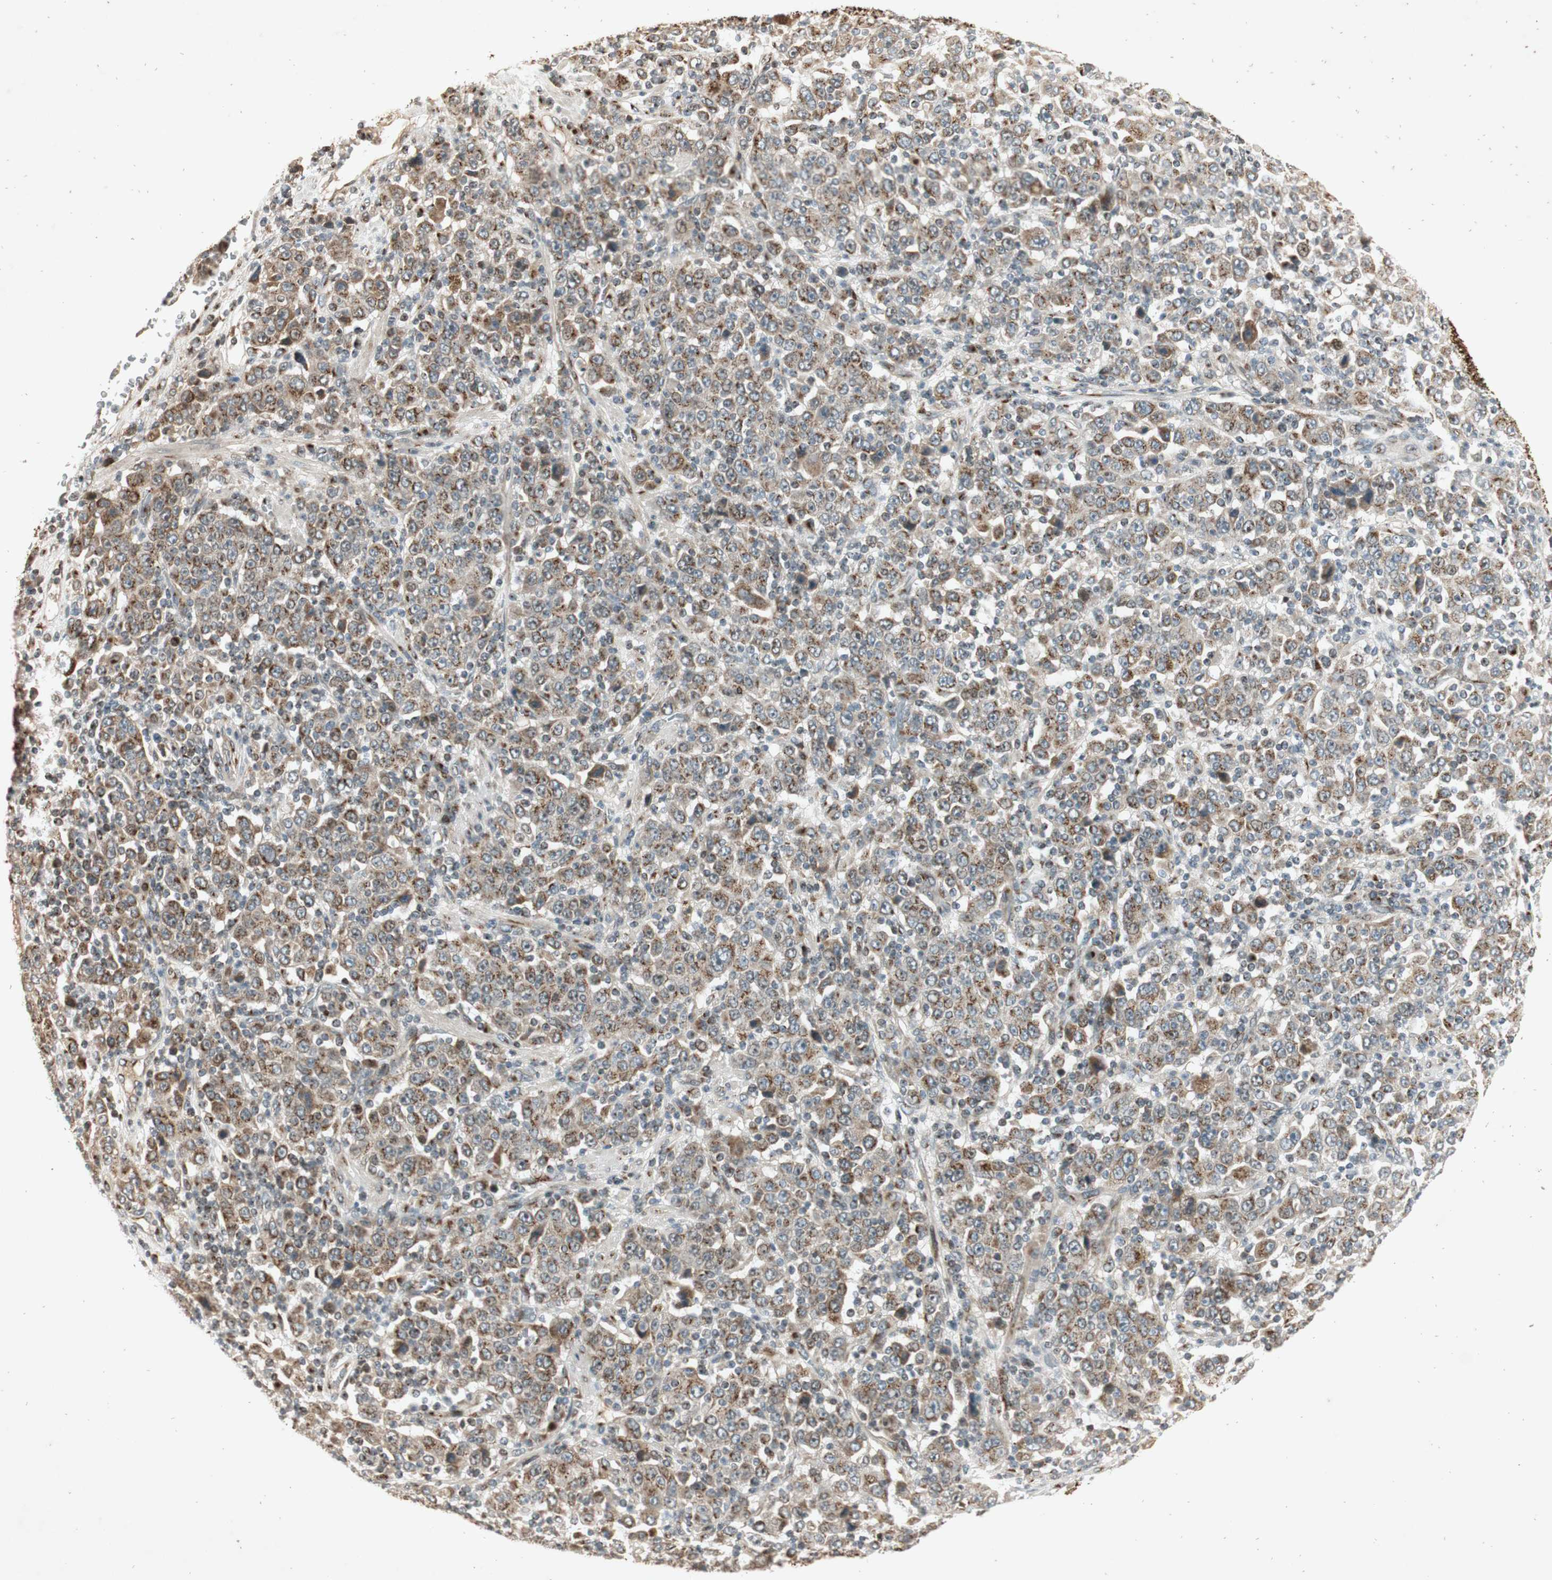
{"staining": {"intensity": "weak", "quantity": ">75%", "location": "cytoplasmic/membranous"}, "tissue": "stomach cancer", "cell_type": "Tumor cells", "image_type": "cancer", "snomed": [{"axis": "morphology", "description": "Normal tissue, NOS"}, {"axis": "morphology", "description": "Adenocarcinoma, NOS"}, {"axis": "topography", "description": "Stomach, upper"}, {"axis": "topography", "description": "Stomach"}], "caption": "Stomach adenocarcinoma stained with immunohistochemistry (IHC) demonstrates weak cytoplasmic/membranous staining in approximately >75% of tumor cells. (Stains: DAB in brown, nuclei in blue, Microscopy: brightfield microscopy at high magnification).", "gene": "NEO1", "patient": {"sex": "male", "age": 59}}